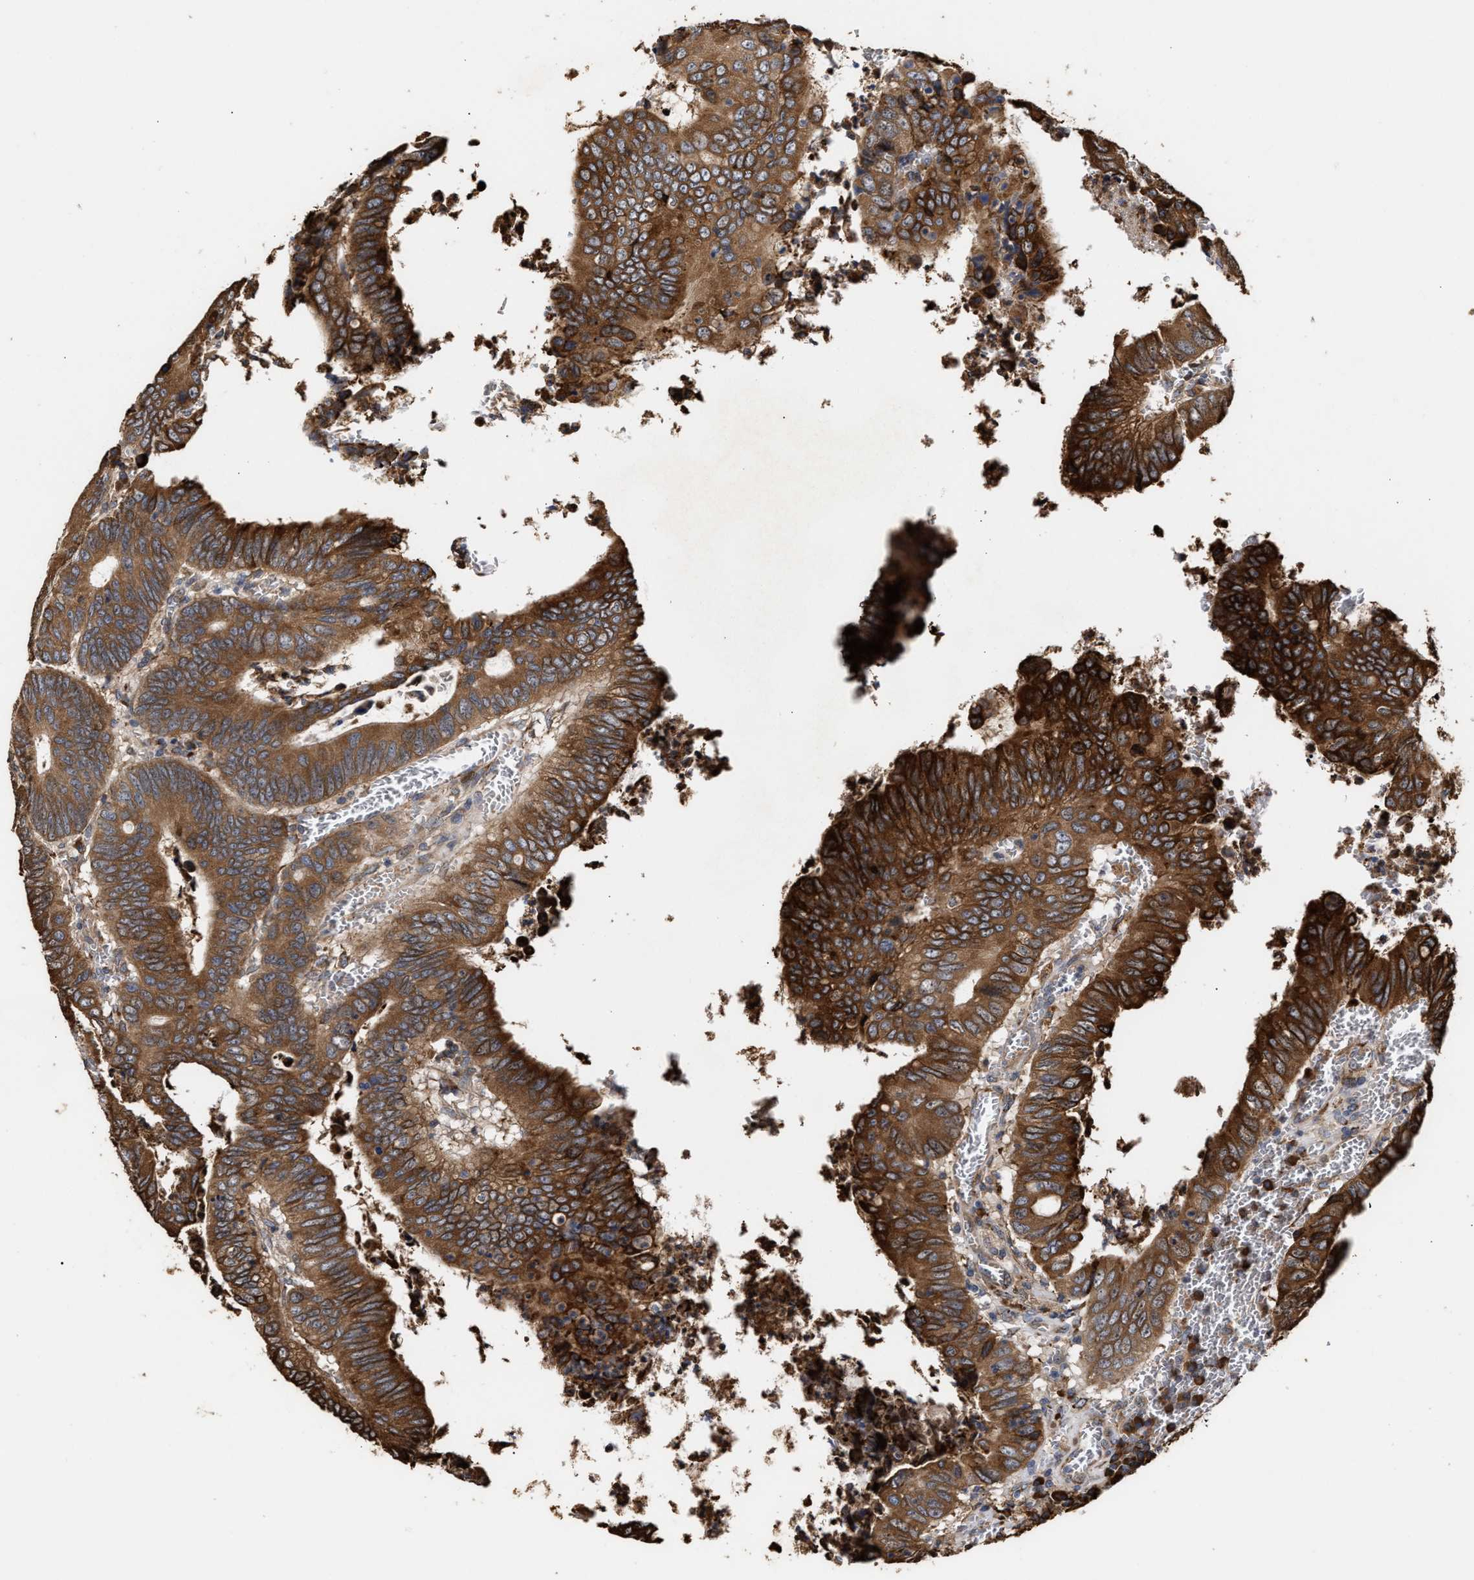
{"staining": {"intensity": "strong", "quantity": ">75%", "location": "cytoplasmic/membranous"}, "tissue": "colorectal cancer", "cell_type": "Tumor cells", "image_type": "cancer", "snomed": [{"axis": "morphology", "description": "Inflammation, NOS"}, {"axis": "morphology", "description": "Adenocarcinoma, NOS"}, {"axis": "topography", "description": "Colon"}], "caption": "Approximately >75% of tumor cells in human colorectal cancer show strong cytoplasmic/membranous protein positivity as visualized by brown immunohistochemical staining.", "gene": "GOSR1", "patient": {"sex": "male", "age": 72}}